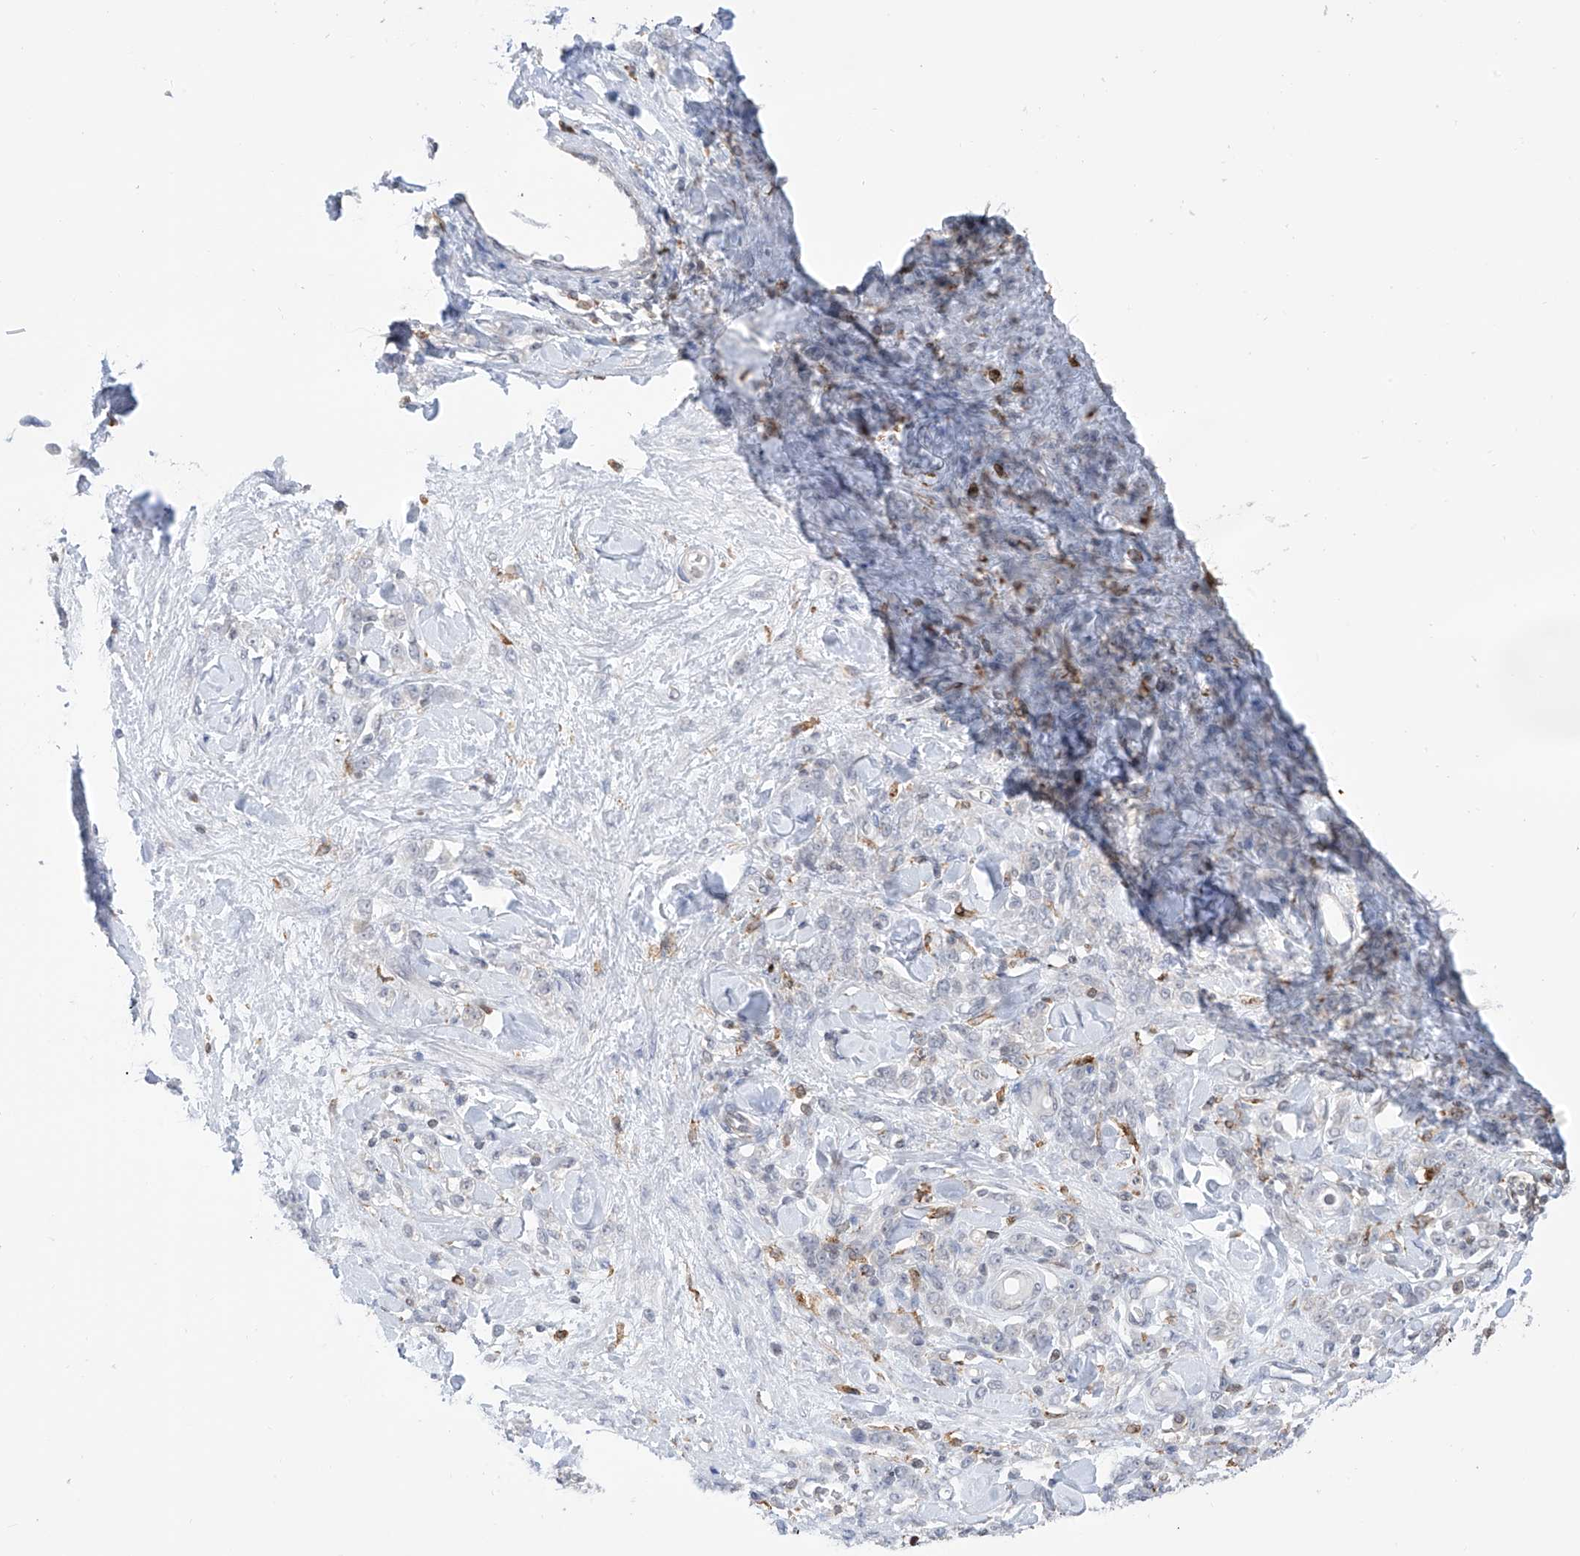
{"staining": {"intensity": "negative", "quantity": "none", "location": "none"}, "tissue": "stomach cancer", "cell_type": "Tumor cells", "image_type": "cancer", "snomed": [{"axis": "morphology", "description": "Normal tissue, NOS"}, {"axis": "morphology", "description": "Adenocarcinoma, NOS"}, {"axis": "topography", "description": "Stomach"}], "caption": "IHC photomicrograph of neoplastic tissue: human adenocarcinoma (stomach) stained with DAB (3,3'-diaminobenzidine) exhibits no significant protein expression in tumor cells.", "gene": "TBXAS1", "patient": {"sex": "male", "age": 82}}